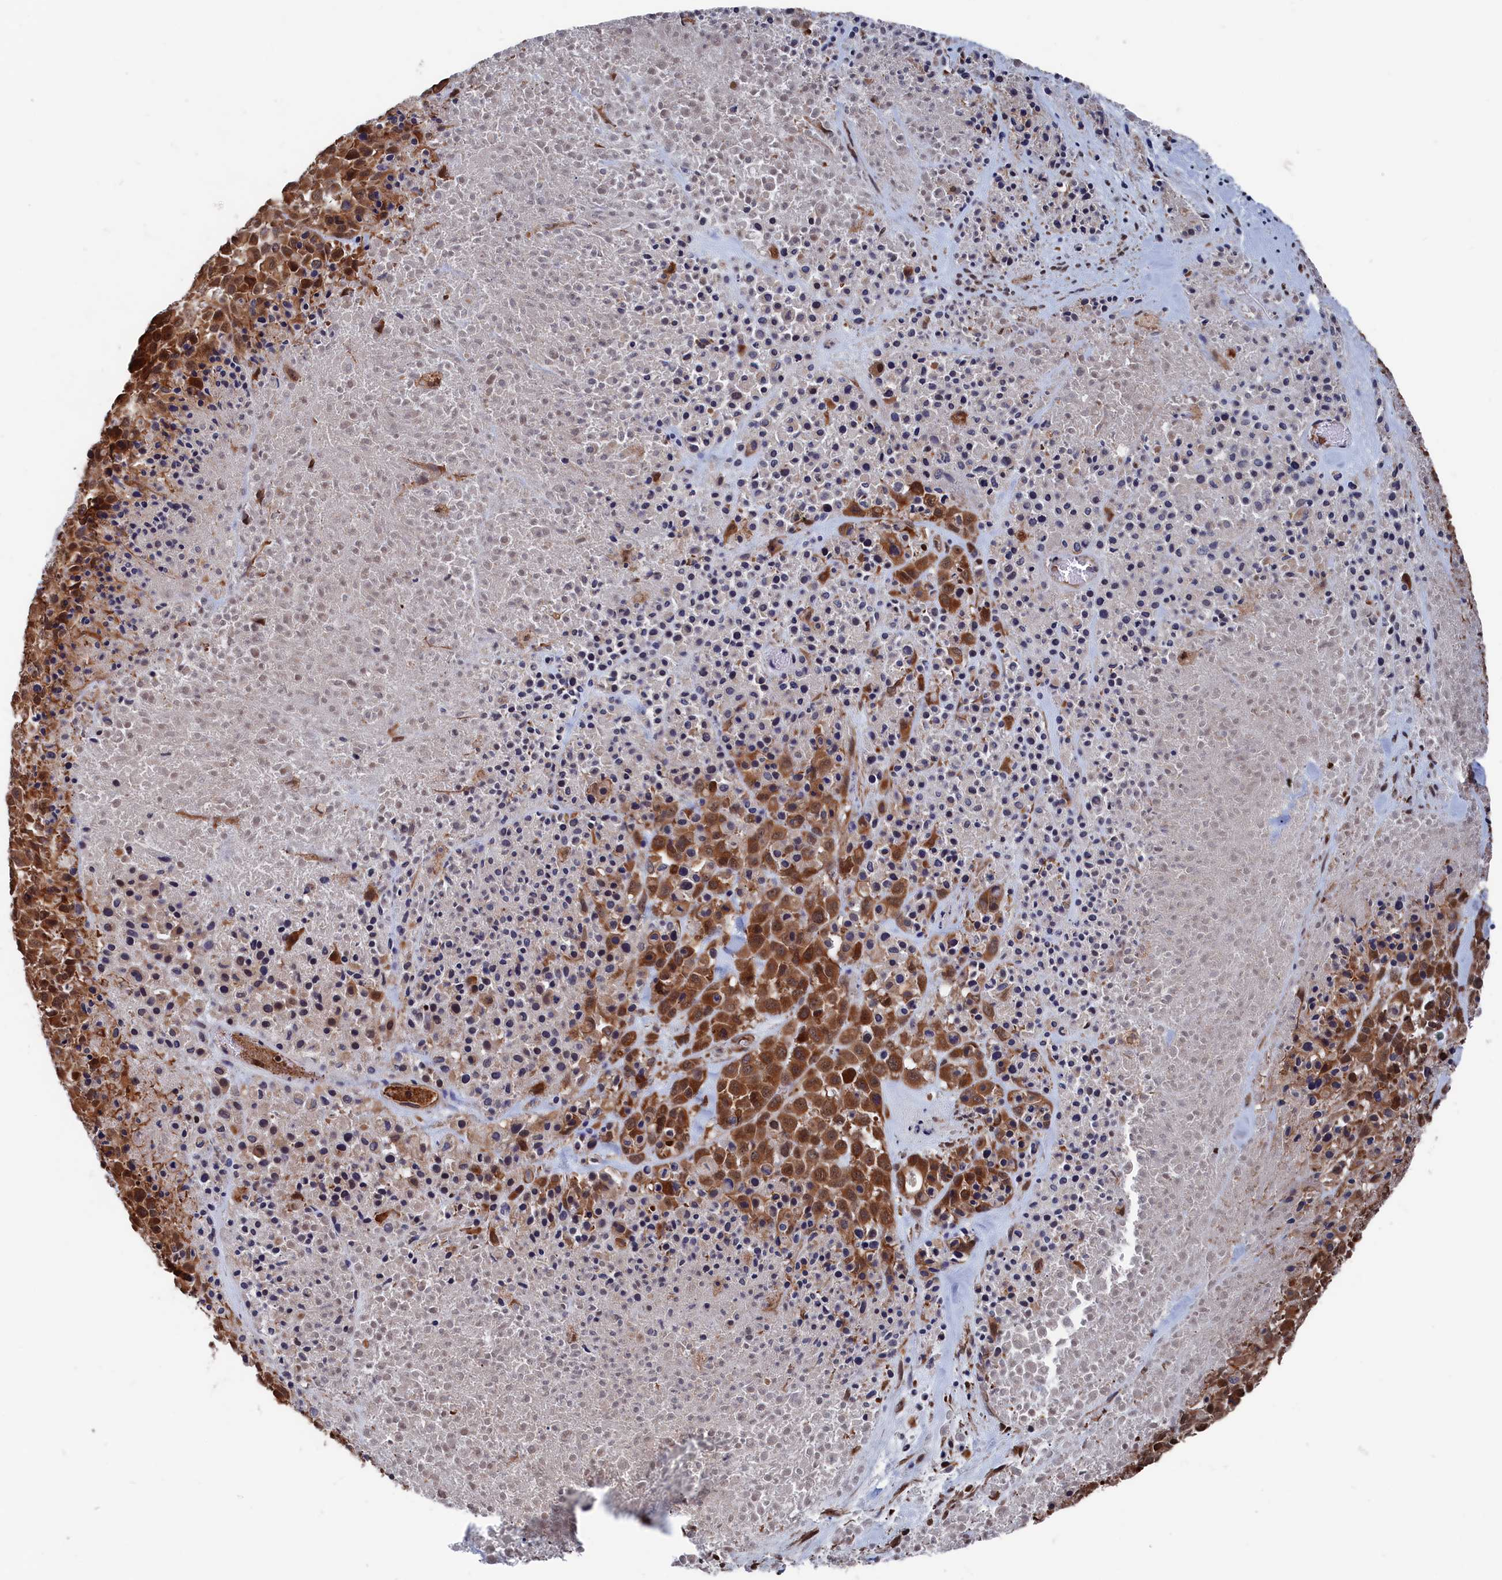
{"staining": {"intensity": "moderate", "quantity": ">75%", "location": "cytoplasmic/membranous,nuclear"}, "tissue": "melanoma", "cell_type": "Tumor cells", "image_type": "cancer", "snomed": [{"axis": "morphology", "description": "Malignant melanoma, Metastatic site"}, {"axis": "topography", "description": "Skin"}], "caption": "Melanoma stained with a protein marker reveals moderate staining in tumor cells.", "gene": "PDE12", "patient": {"sex": "female", "age": 81}}